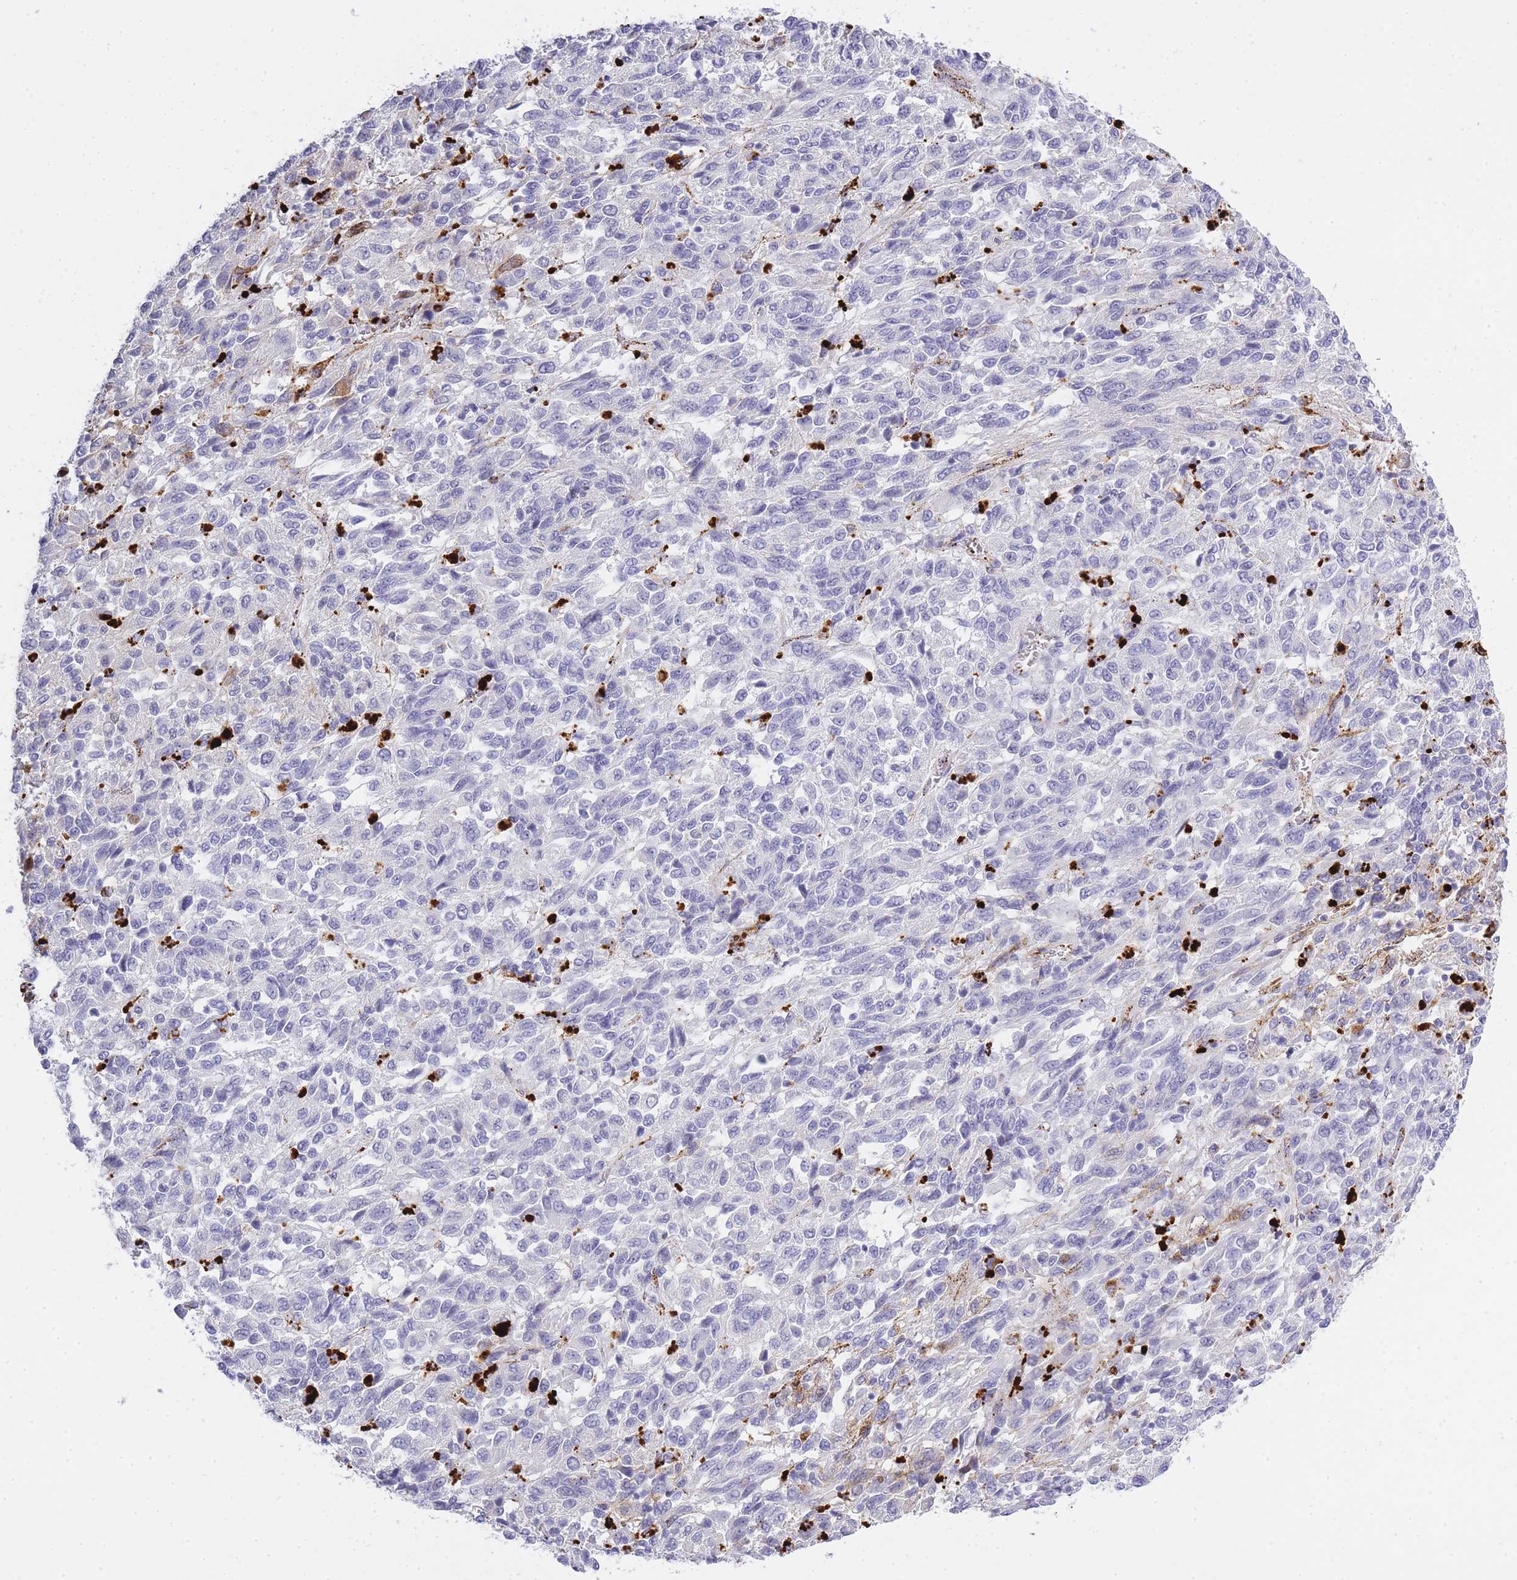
{"staining": {"intensity": "negative", "quantity": "none", "location": "none"}, "tissue": "melanoma", "cell_type": "Tumor cells", "image_type": "cancer", "snomed": [{"axis": "morphology", "description": "Malignant melanoma, Metastatic site"}, {"axis": "topography", "description": "Lung"}], "caption": "Human malignant melanoma (metastatic site) stained for a protein using immunohistochemistry (IHC) exhibits no expression in tumor cells.", "gene": "RHO", "patient": {"sex": "male", "age": 64}}